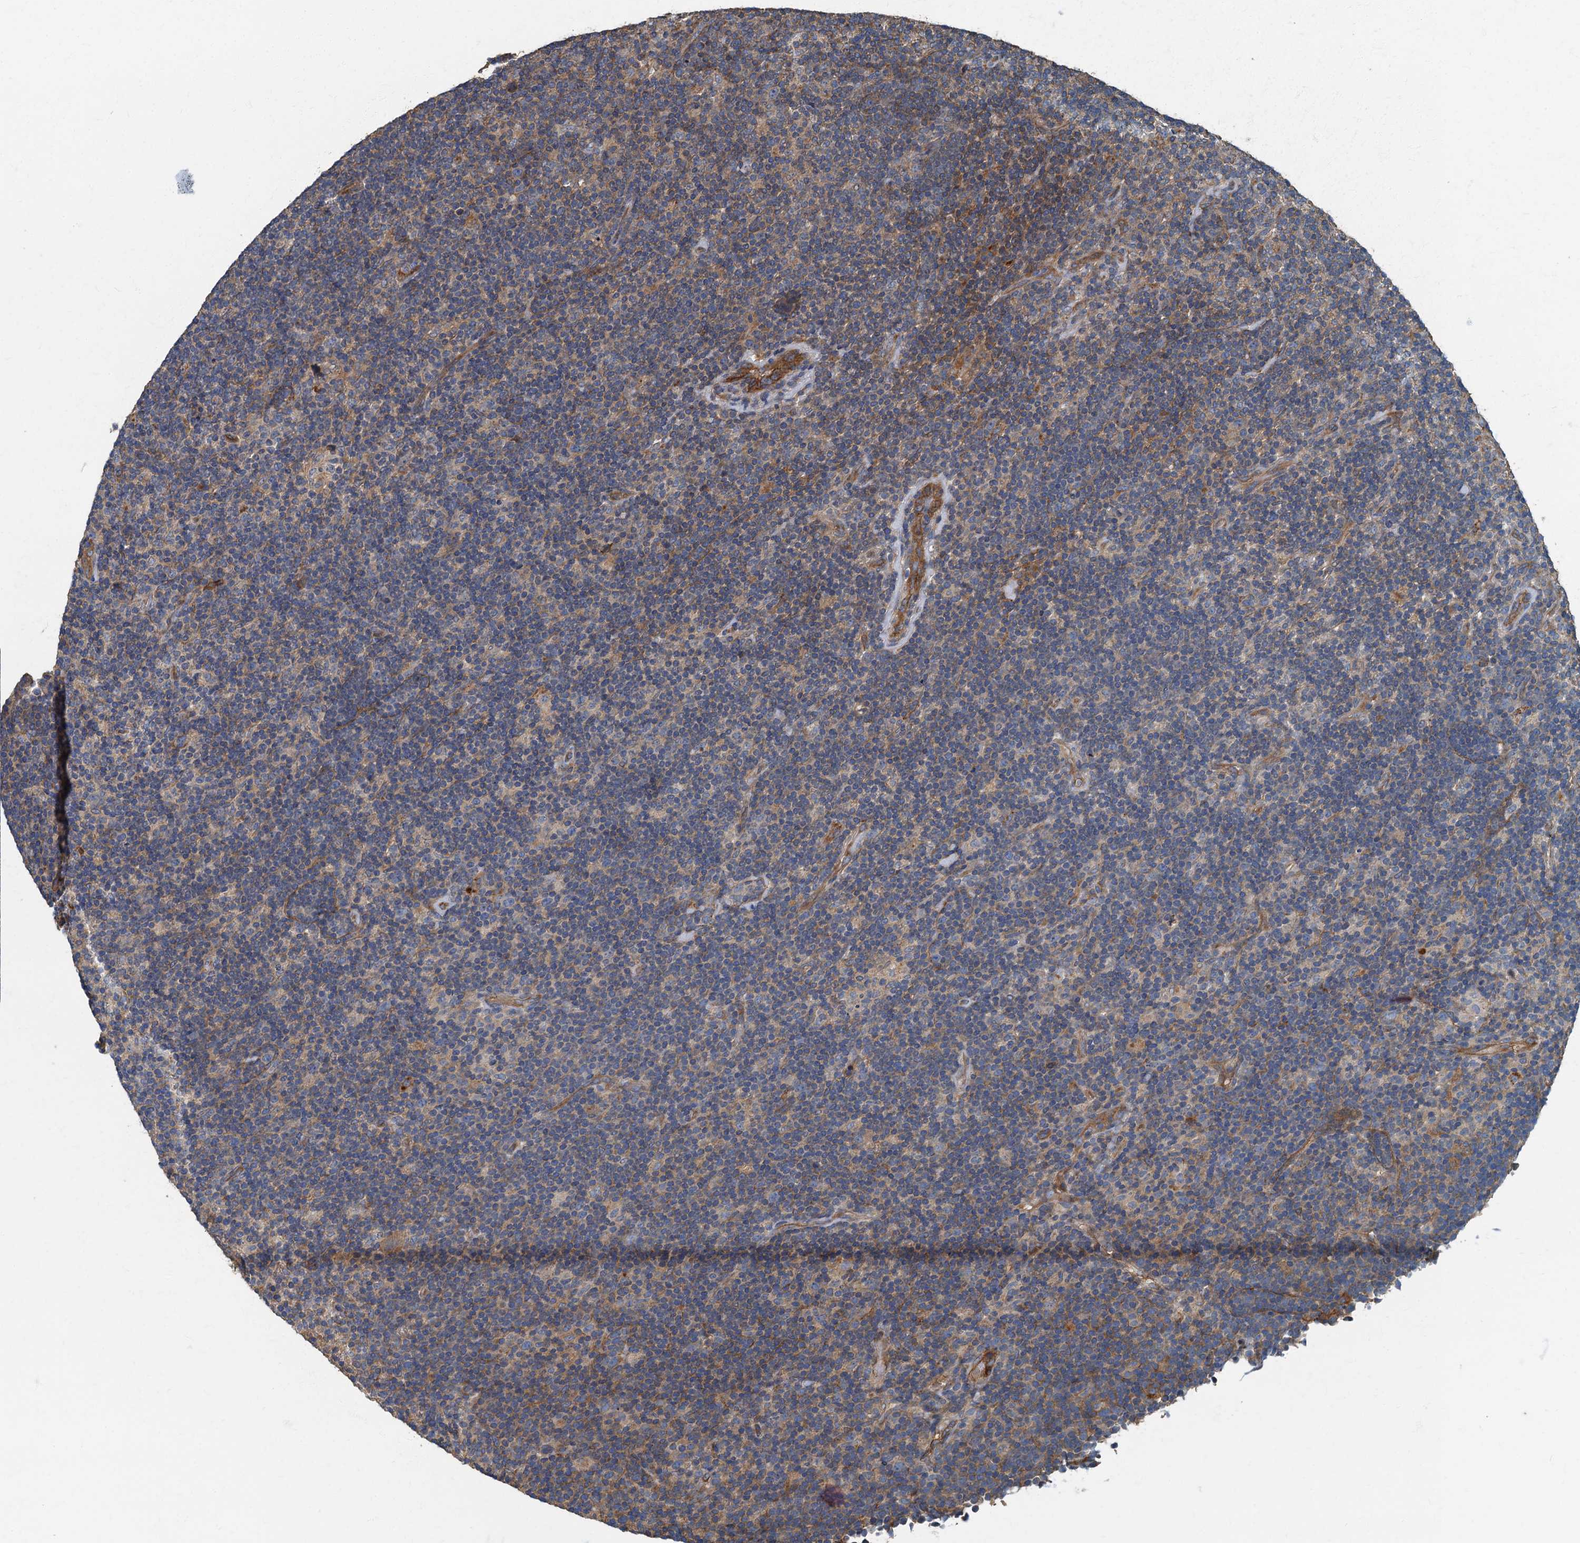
{"staining": {"intensity": "negative", "quantity": "none", "location": "none"}, "tissue": "lymphoma", "cell_type": "Tumor cells", "image_type": "cancer", "snomed": [{"axis": "morphology", "description": "Hodgkin's disease, NOS"}, {"axis": "topography", "description": "Lymph node"}], "caption": "This is a histopathology image of immunohistochemistry staining of lymphoma, which shows no positivity in tumor cells. (DAB (3,3'-diaminobenzidine) IHC with hematoxylin counter stain).", "gene": "ARL11", "patient": {"sex": "female", "age": 57}}